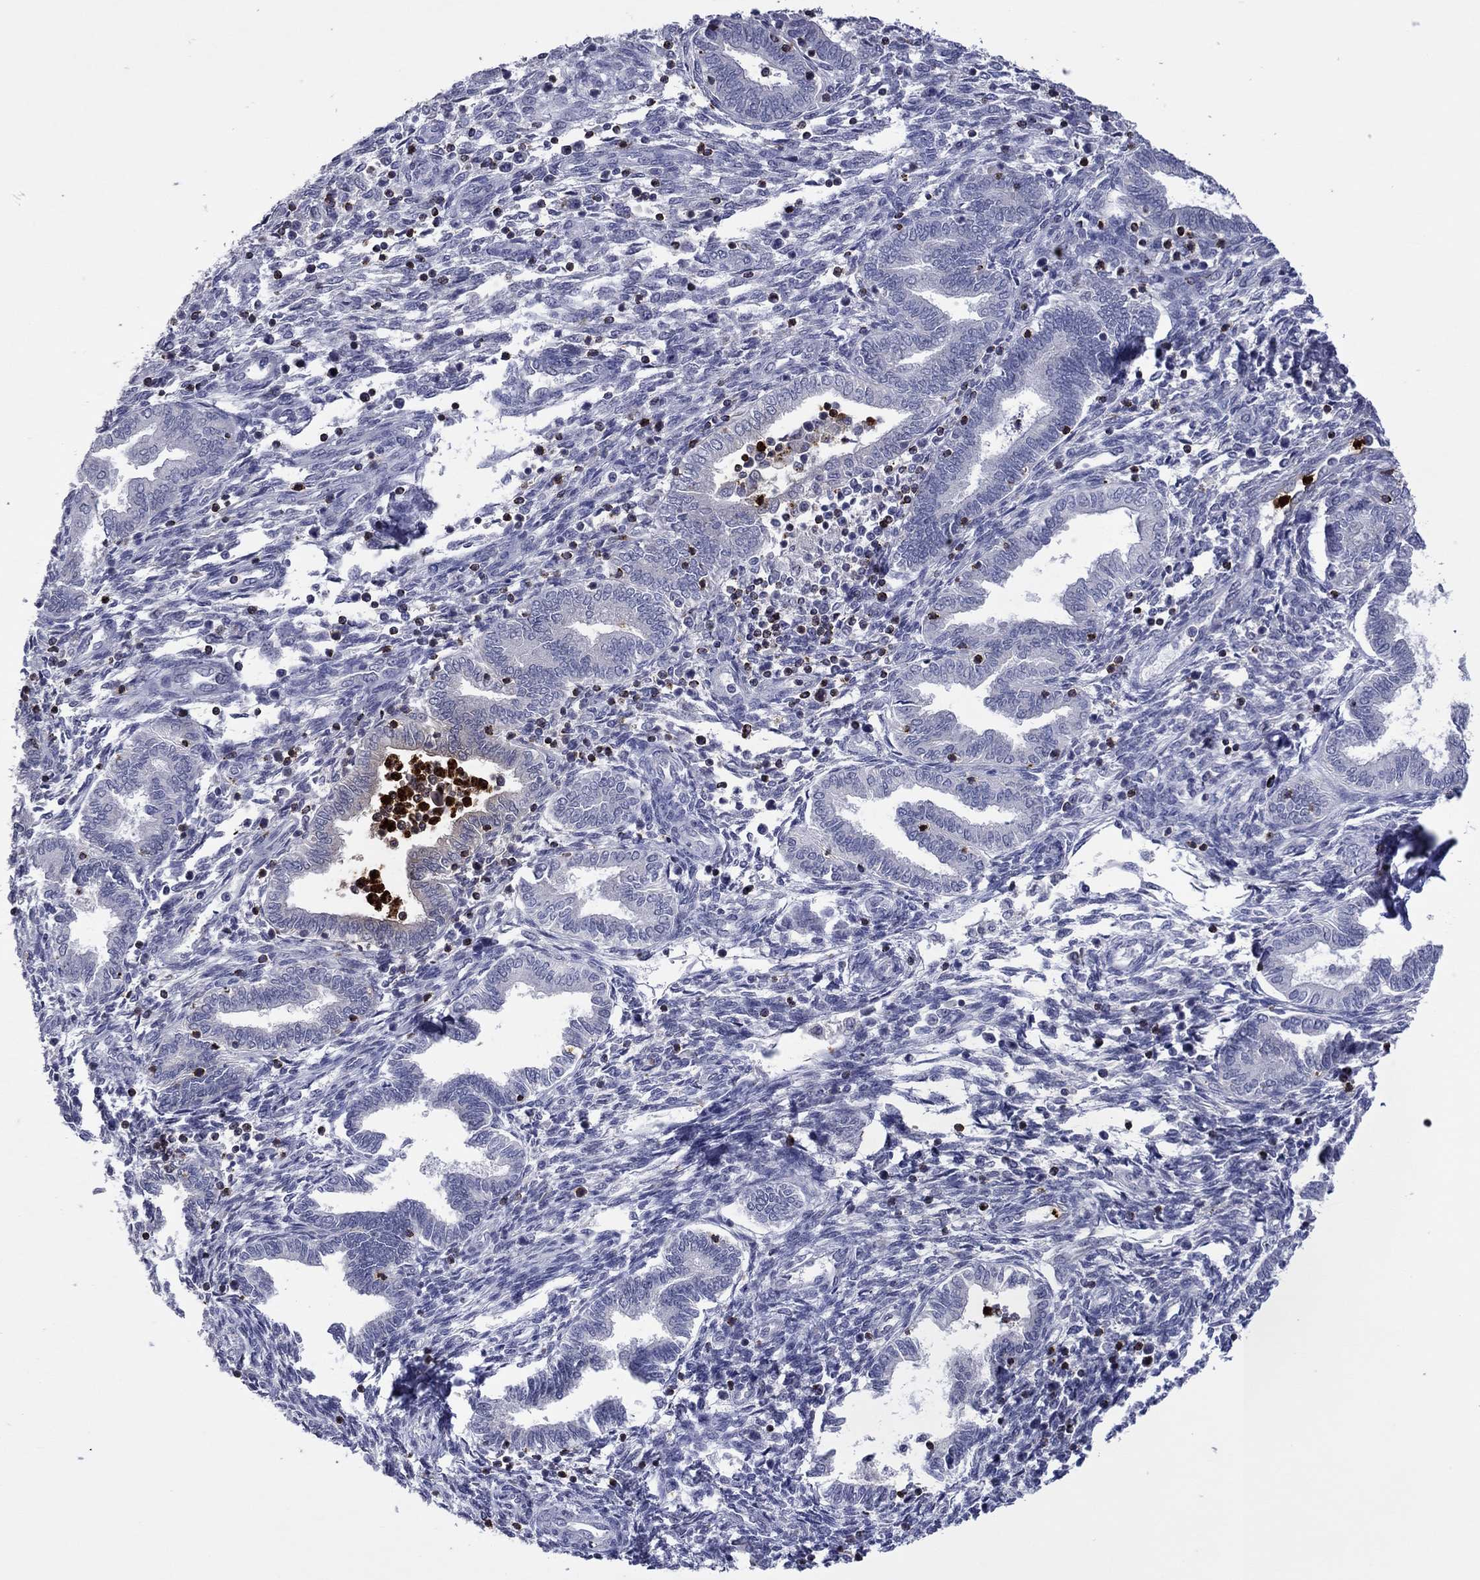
{"staining": {"intensity": "negative", "quantity": "none", "location": "none"}, "tissue": "endometrium", "cell_type": "Cells in endometrial stroma", "image_type": "normal", "snomed": [{"axis": "morphology", "description": "Normal tissue, NOS"}, {"axis": "topography", "description": "Endometrium"}], "caption": "Cells in endometrial stroma show no significant staining in unremarkable endometrium. (DAB (3,3'-diaminobenzidine) immunohistochemistry, high magnification).", "gene": "CCL5", "patient": {"sex": "female", "age": 42}}